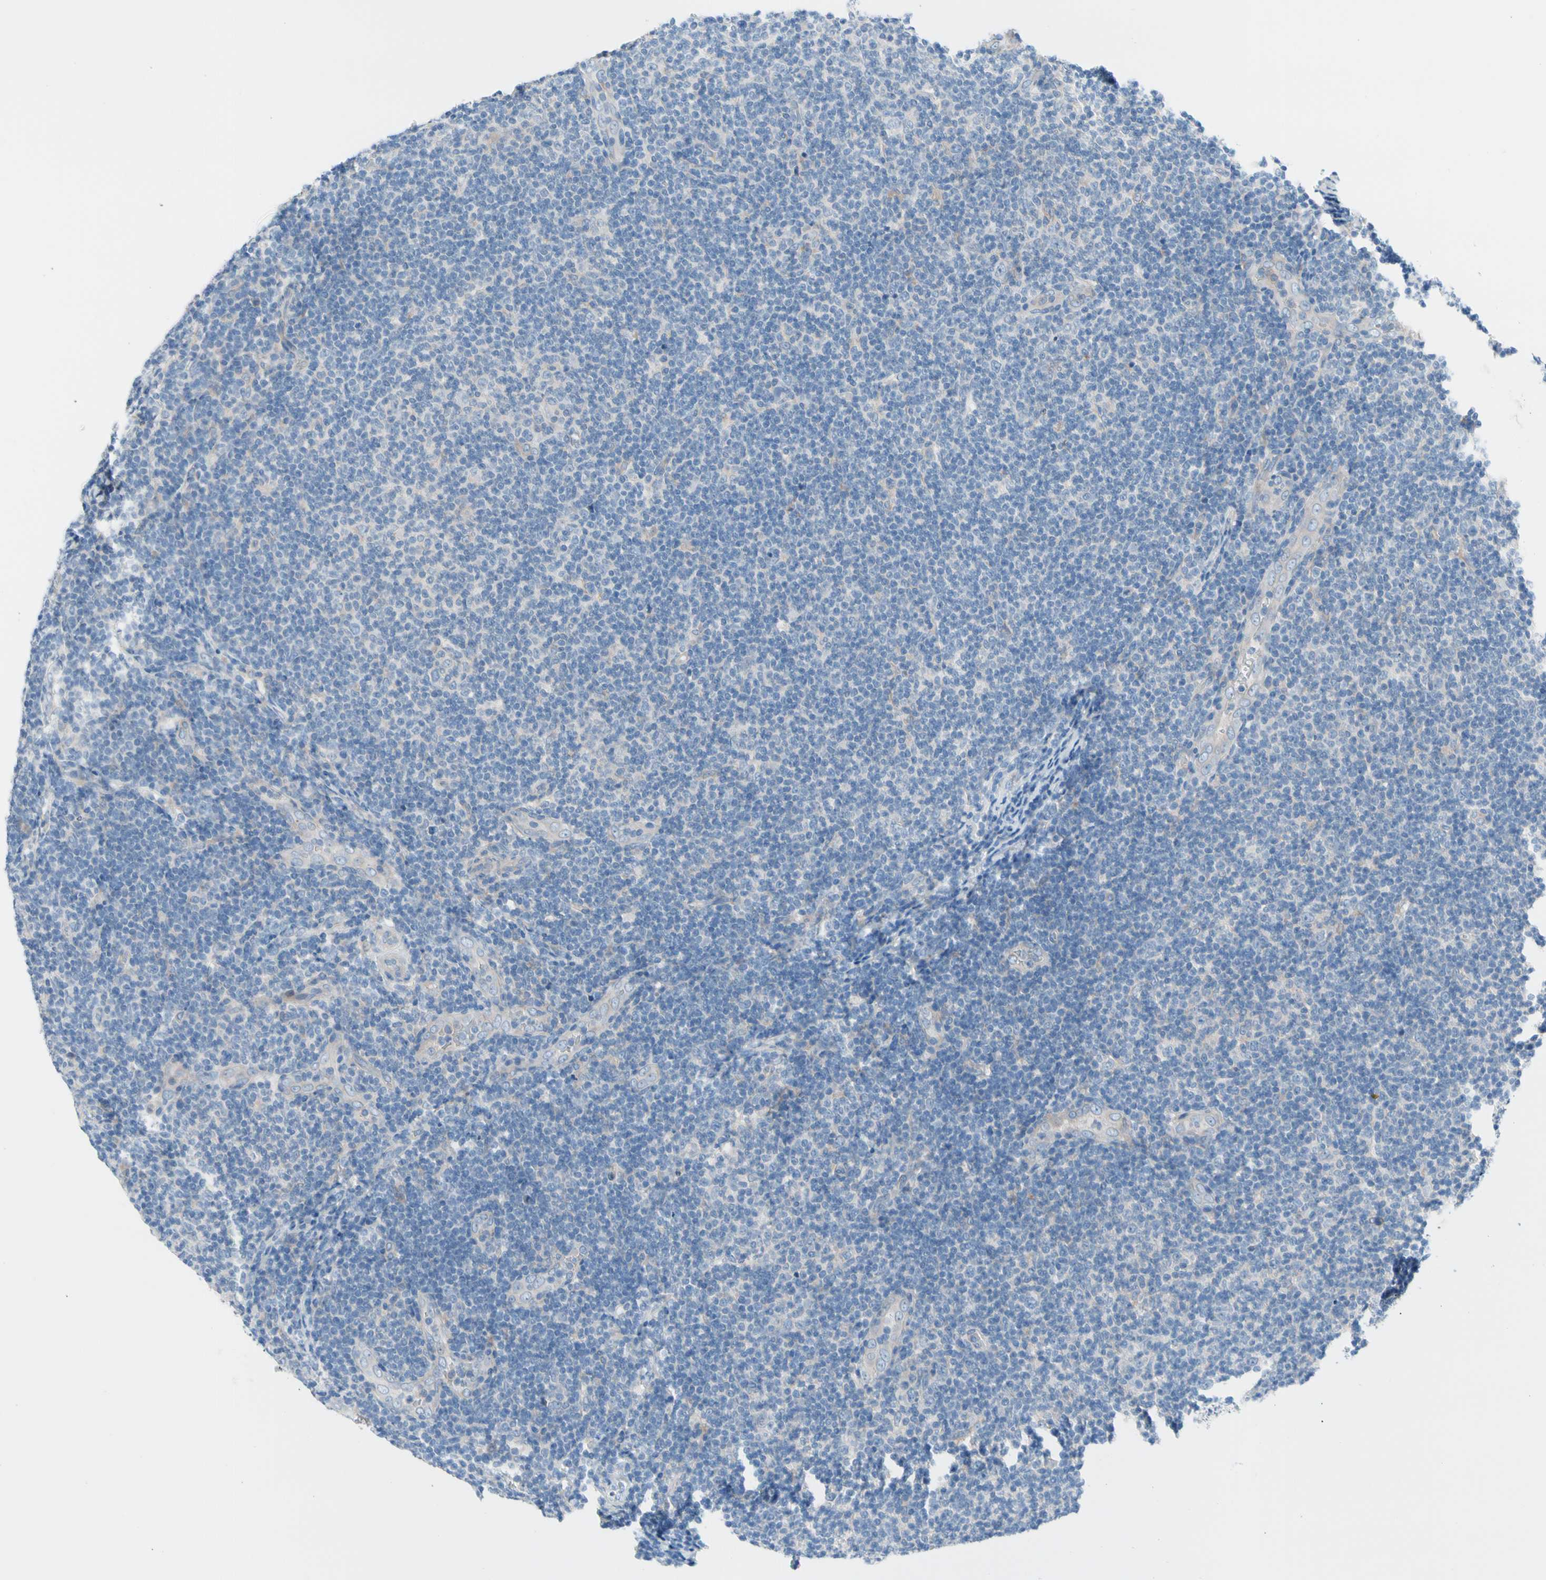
{"staining": {"intensity": "negative", "quantity": "none", "location": "none"}, "tissue": "lymphoma", "cell_type": "Tumor cells", "image_type": "cancer", "snomed": [{"axis": "morphology", "description": "Malignant lymphoma, non-Hodgkin's type, Low grade"}, {"axis": "topography", "description": "Lymph node"}], "caption": "Human low-grade malignant lymphoma, non-Hodgkin's type stained for a protein using IHC demonstrates no staining in tumor cells.", "gene": "CASQ1", "patient": {"sex": "male", "age": 83}}